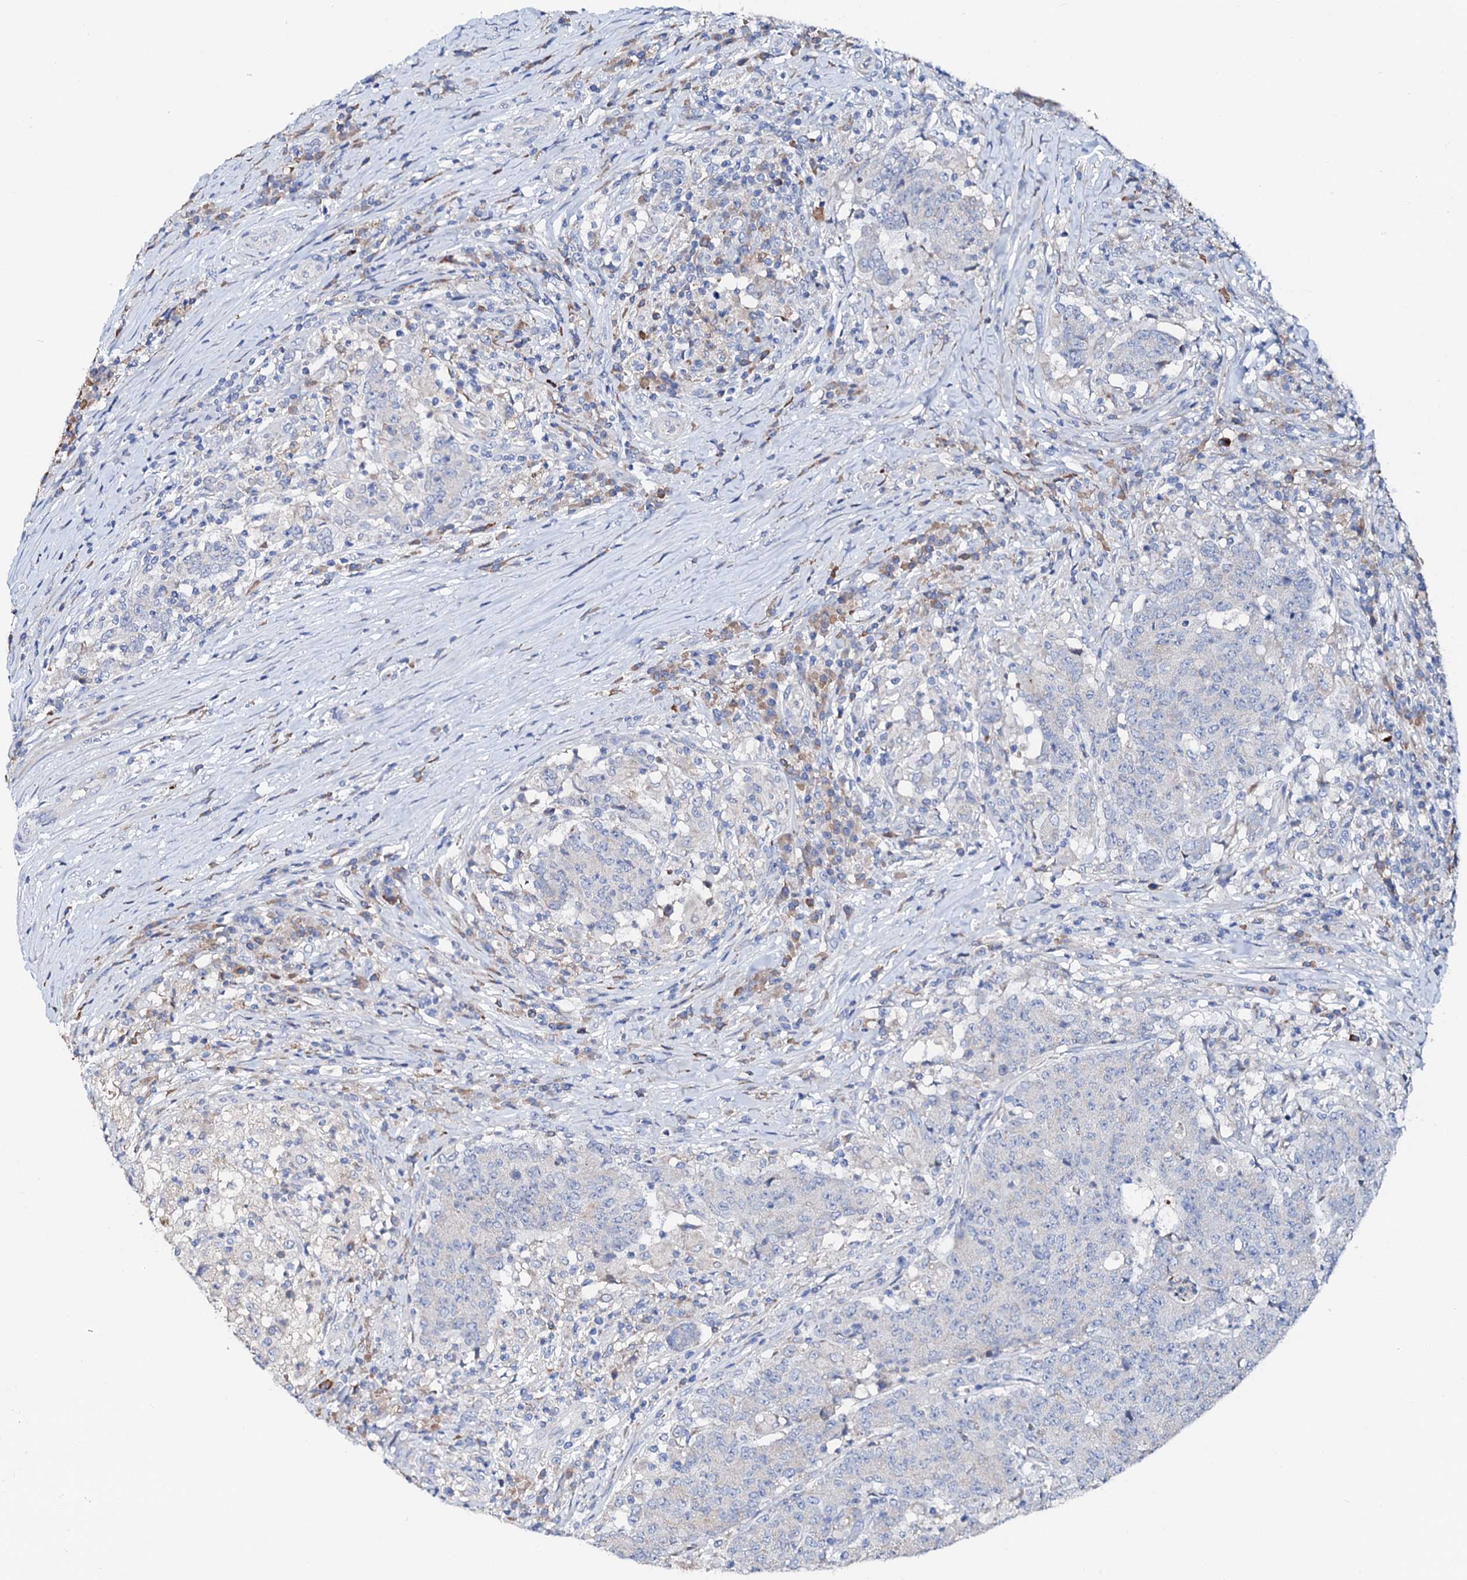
{"staining": {"intensity": "negative", "quantity": "none", "location": "none"}, "tissue": "colorectal cancer", "cell_type": "Tumor cells", "image_type": "cancer", "snomed": [{"axis": "morphology", "description": "Adenocarcinoma, NOS"}, {"axis": "topography", "description": "Colon"}], "caption": "Immunohistochemistry (IHC) micrograph of colorectal cancer stained for a protein (brown), which shows no staining in tumor cells.", "gene": "SLC10A7", "patient": {"sex": "female", "age": 75}}